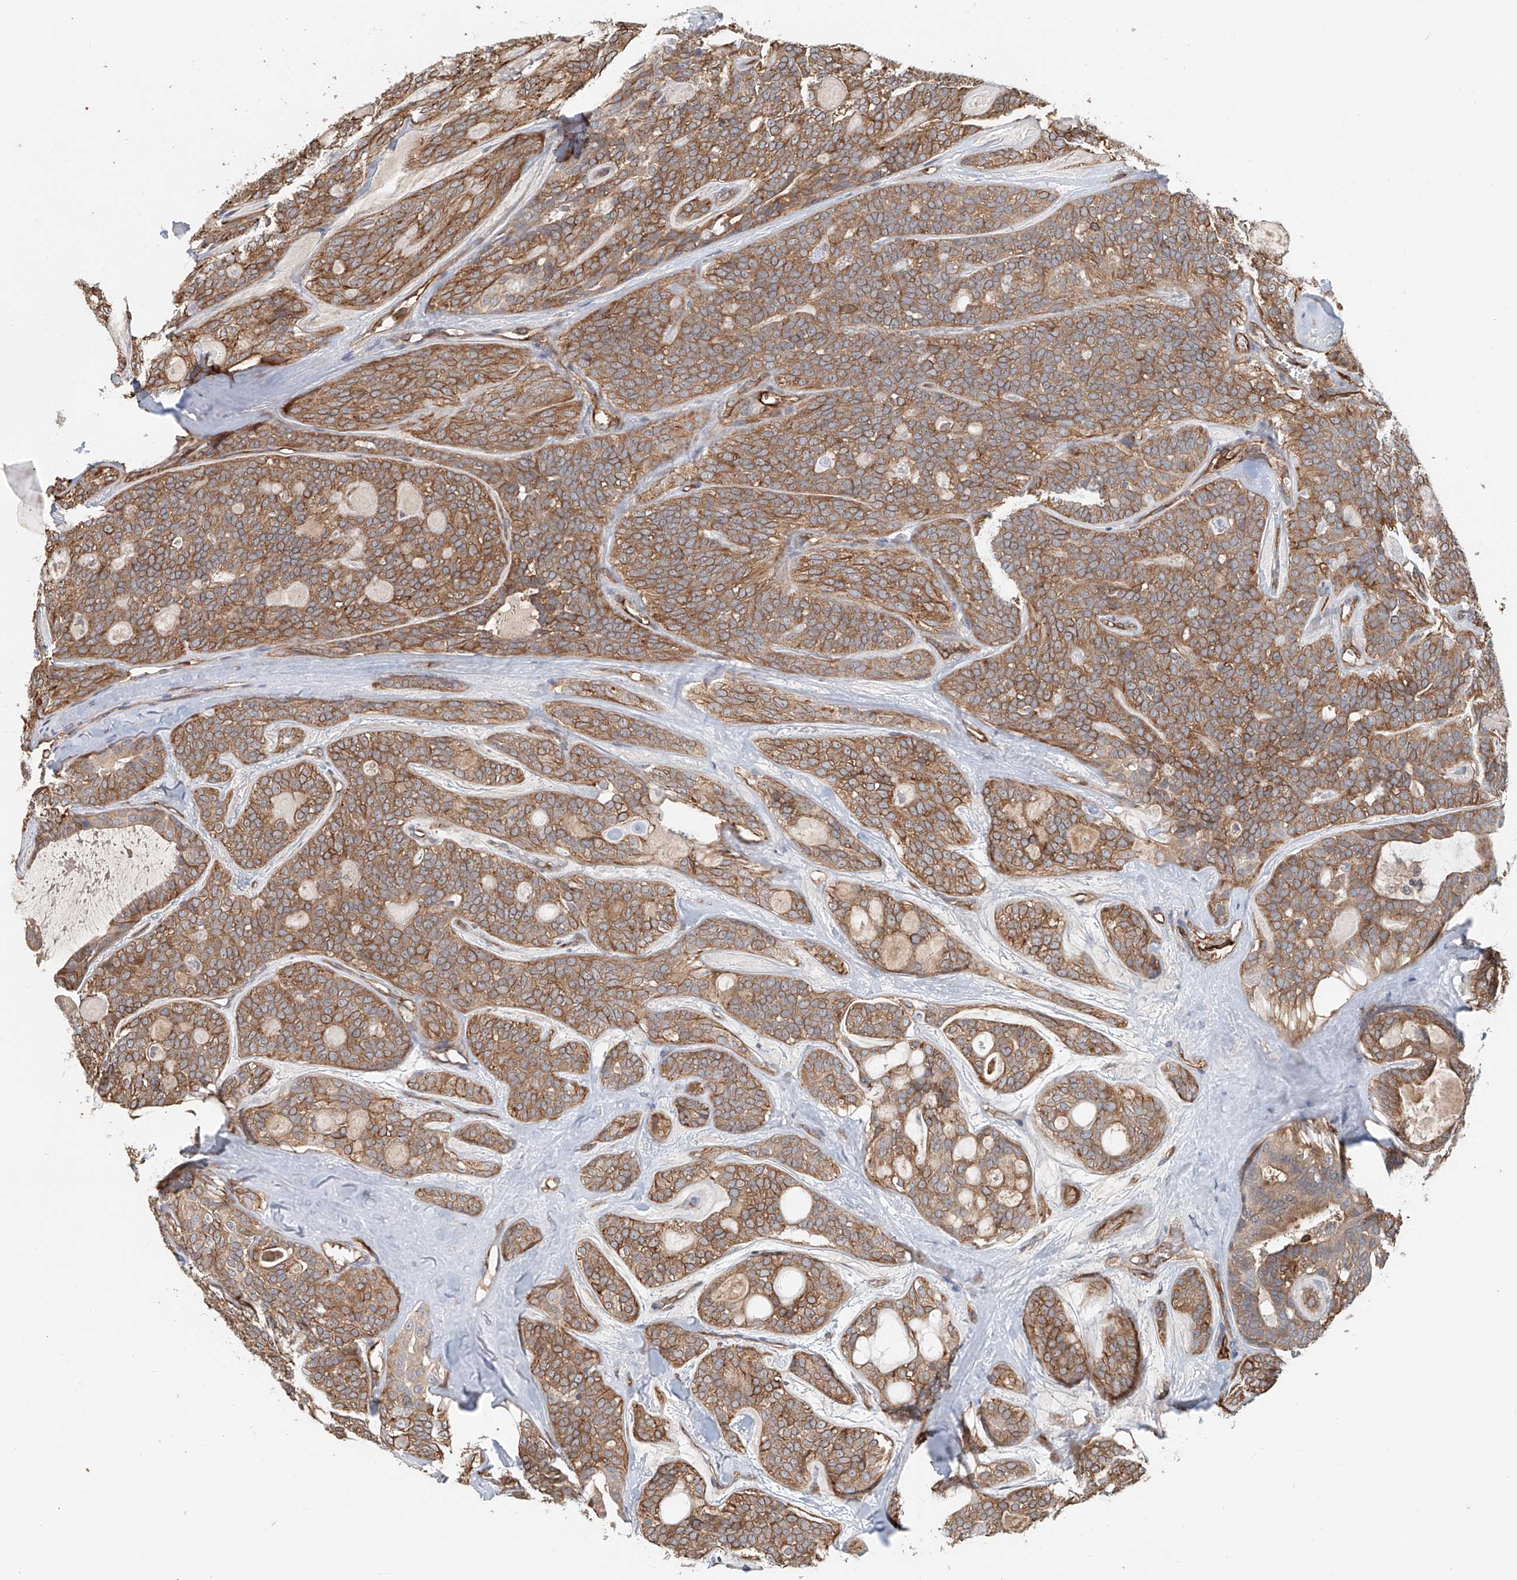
{"staining": {"intensity": "moderate", "quantity": ">75%", "location": "cytoplasmic/membranous"}, "tissue": "head and neck cancer", "cell_type": "Tumor cells", "image_type": "cancer", "snomed": [{"axis": "morphology", "description": "Adenocarcinoma, NOS"}, {"axis": "topography", "description": "Head-Neck"}], "caption": "An IHC photomicrograph of neoplastic tissue is shown. Protein staining in brown labels moderate cytoplasmic/membranous positivity in head and neck cancer (adenocarcinoma) within tumor cells.", "gene": "FRYL", "patient": {"sex": "male", "age": 66}}